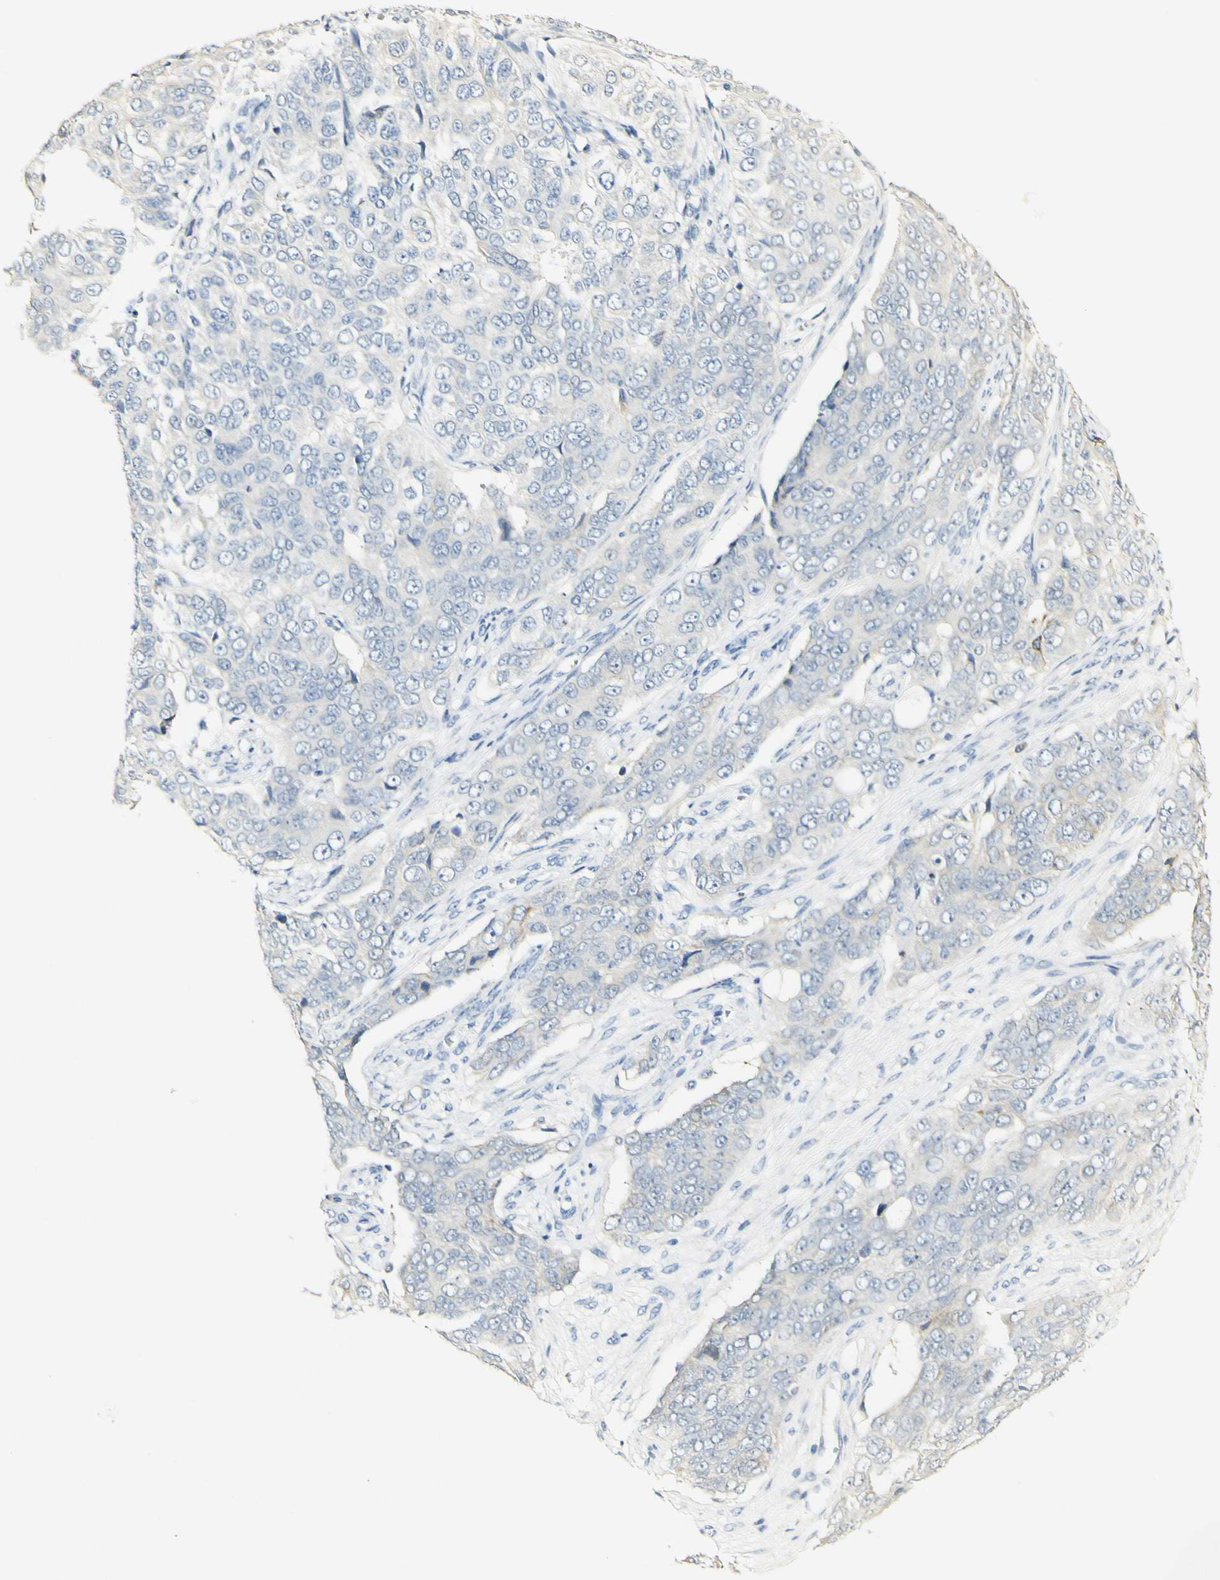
{"staining": {"intensity": "negative", "quantity": "none", "location": "none"}, "tissue": "ovarian cancer", "cell_type": "Tumor cells", "image_type": "cancer", "snomed": [{"axis": "morphology", "description": "Carcinoma, endometroid"}, {"axis": "topography", "description": "Ovary"}], "caption": "High power microscopy image of an immunohistochemistry (IHC) image of ovarian cancer, revealing no significant positivity in tumor cells. (DAB immunohistochemistry (IHC) visualized using brightfield microscopy, high magnification).", "gene": "FMO3", "patient": {"sex": "female", "age": 51}}